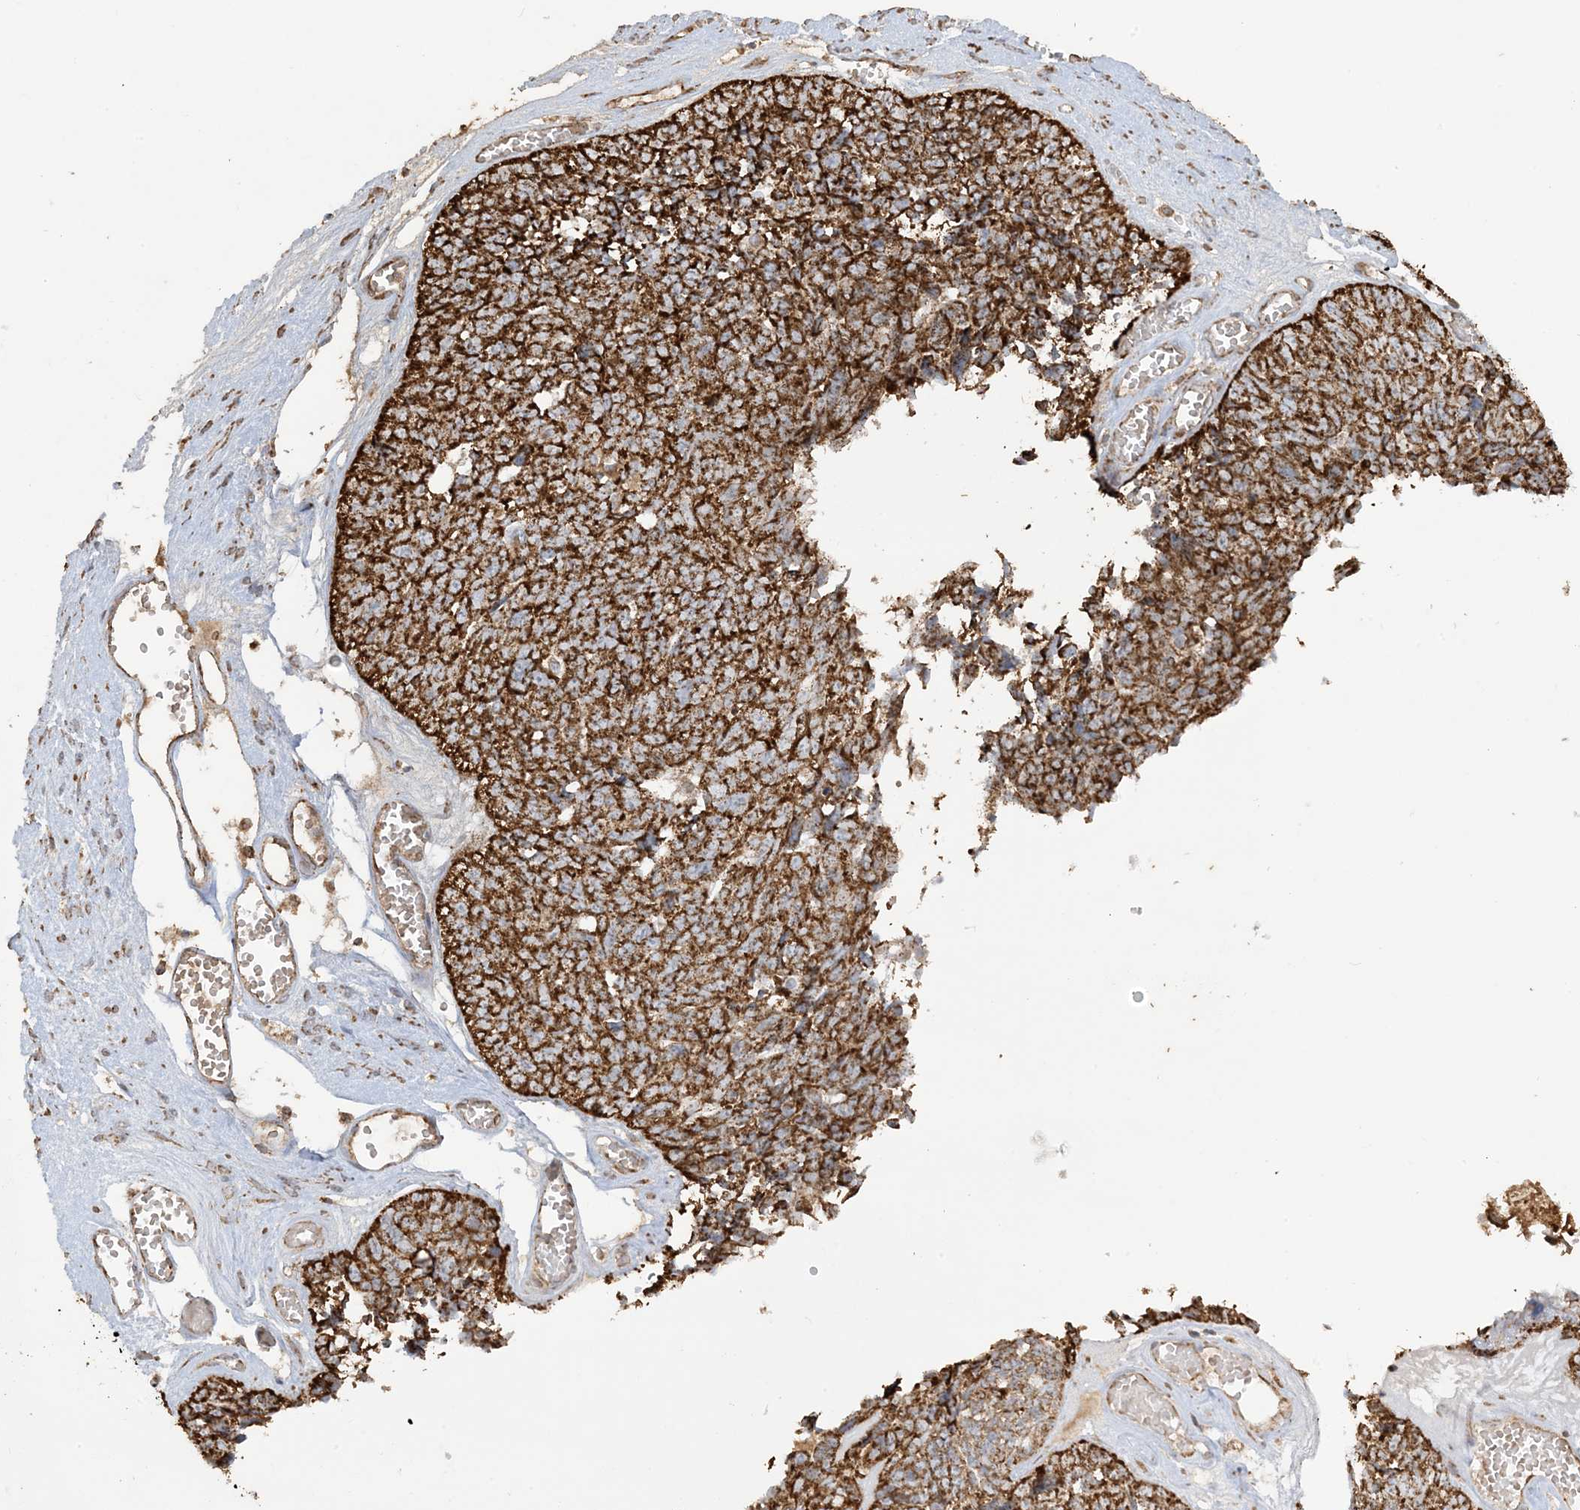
{"staining": {"intensity": "strong", "quantity": ">75%", "location": "cytoplasmic/membranous"}, "tissue": "ovarian cancer", "cell_type": "Tumor cells", "image_type": "cancer", "snomed": [{"axis": "morphology", "description": "Cystadenocarcinoma, serous, NOS"}, {"axis": "topography", "description": "Ovary"}], "caption": "A micrograph of human ovarian cancer (serous cystadenocarcinoma) stained for a protein shows strong cytoplasmic/membranous brown staining in tumor cells.", "gene": "AGA", "patient": {"sex": "female", "age": 79}}